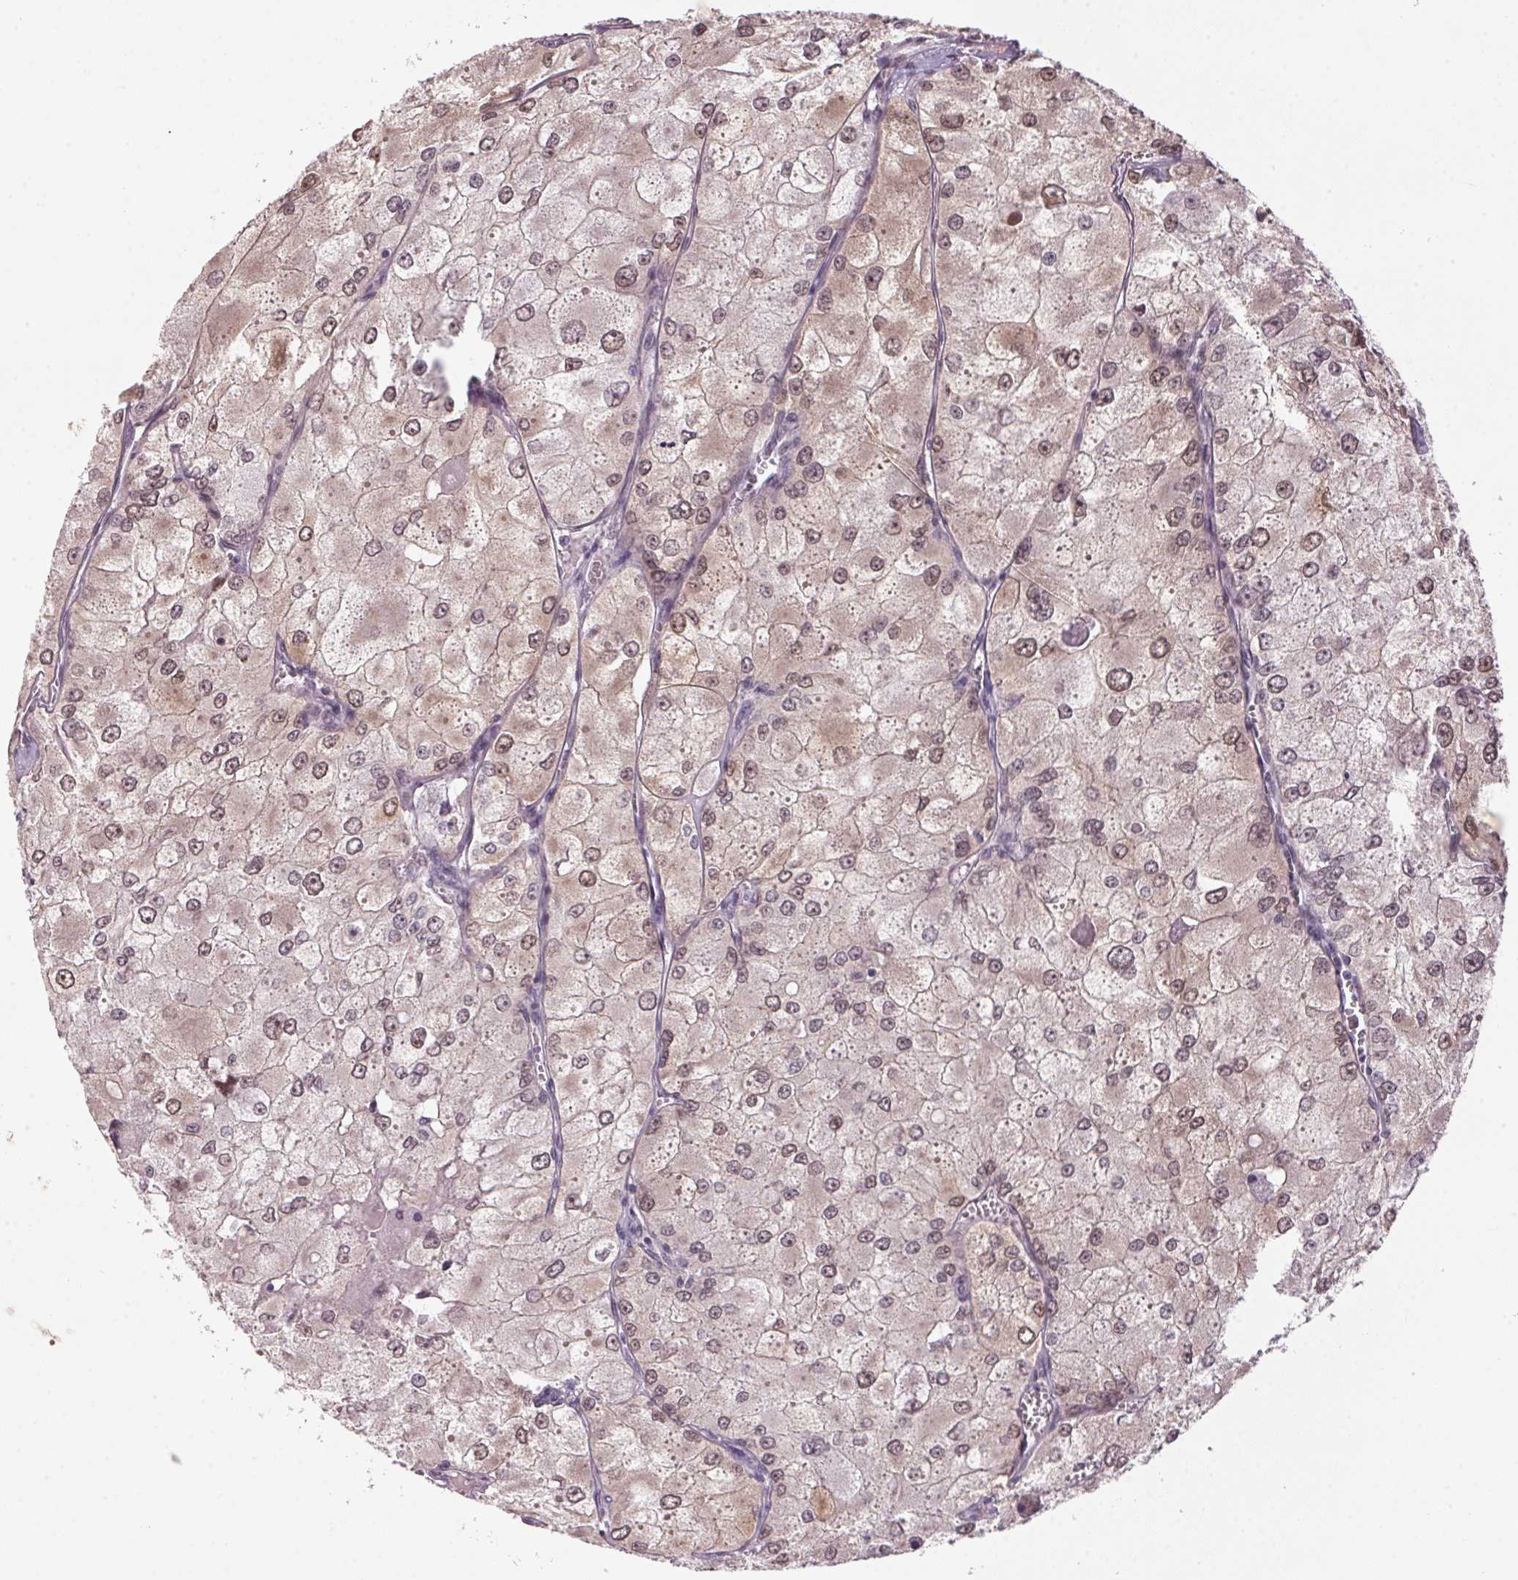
{"staining": {"intensity": "weak", "quantity": ">75%", "location": "nuclear"}, "tissue": "renal cancer", "cell_type": "Tumor cells", "image_type": "cancer", "snomed": [{"axis": "morphology", "description": "Adenocarcinoma, NOS"}, {"axis": "topography", "description": "Kidney"}], "caption": "Approximately >75% of tumor cells in adenocarcinoma (renal) demonstrate weak nuclear protein positivity as visualized by brown immunohistochemical staining.", "gene": "ZBTB4", "patient": {"sex": "female", "age": 70}}